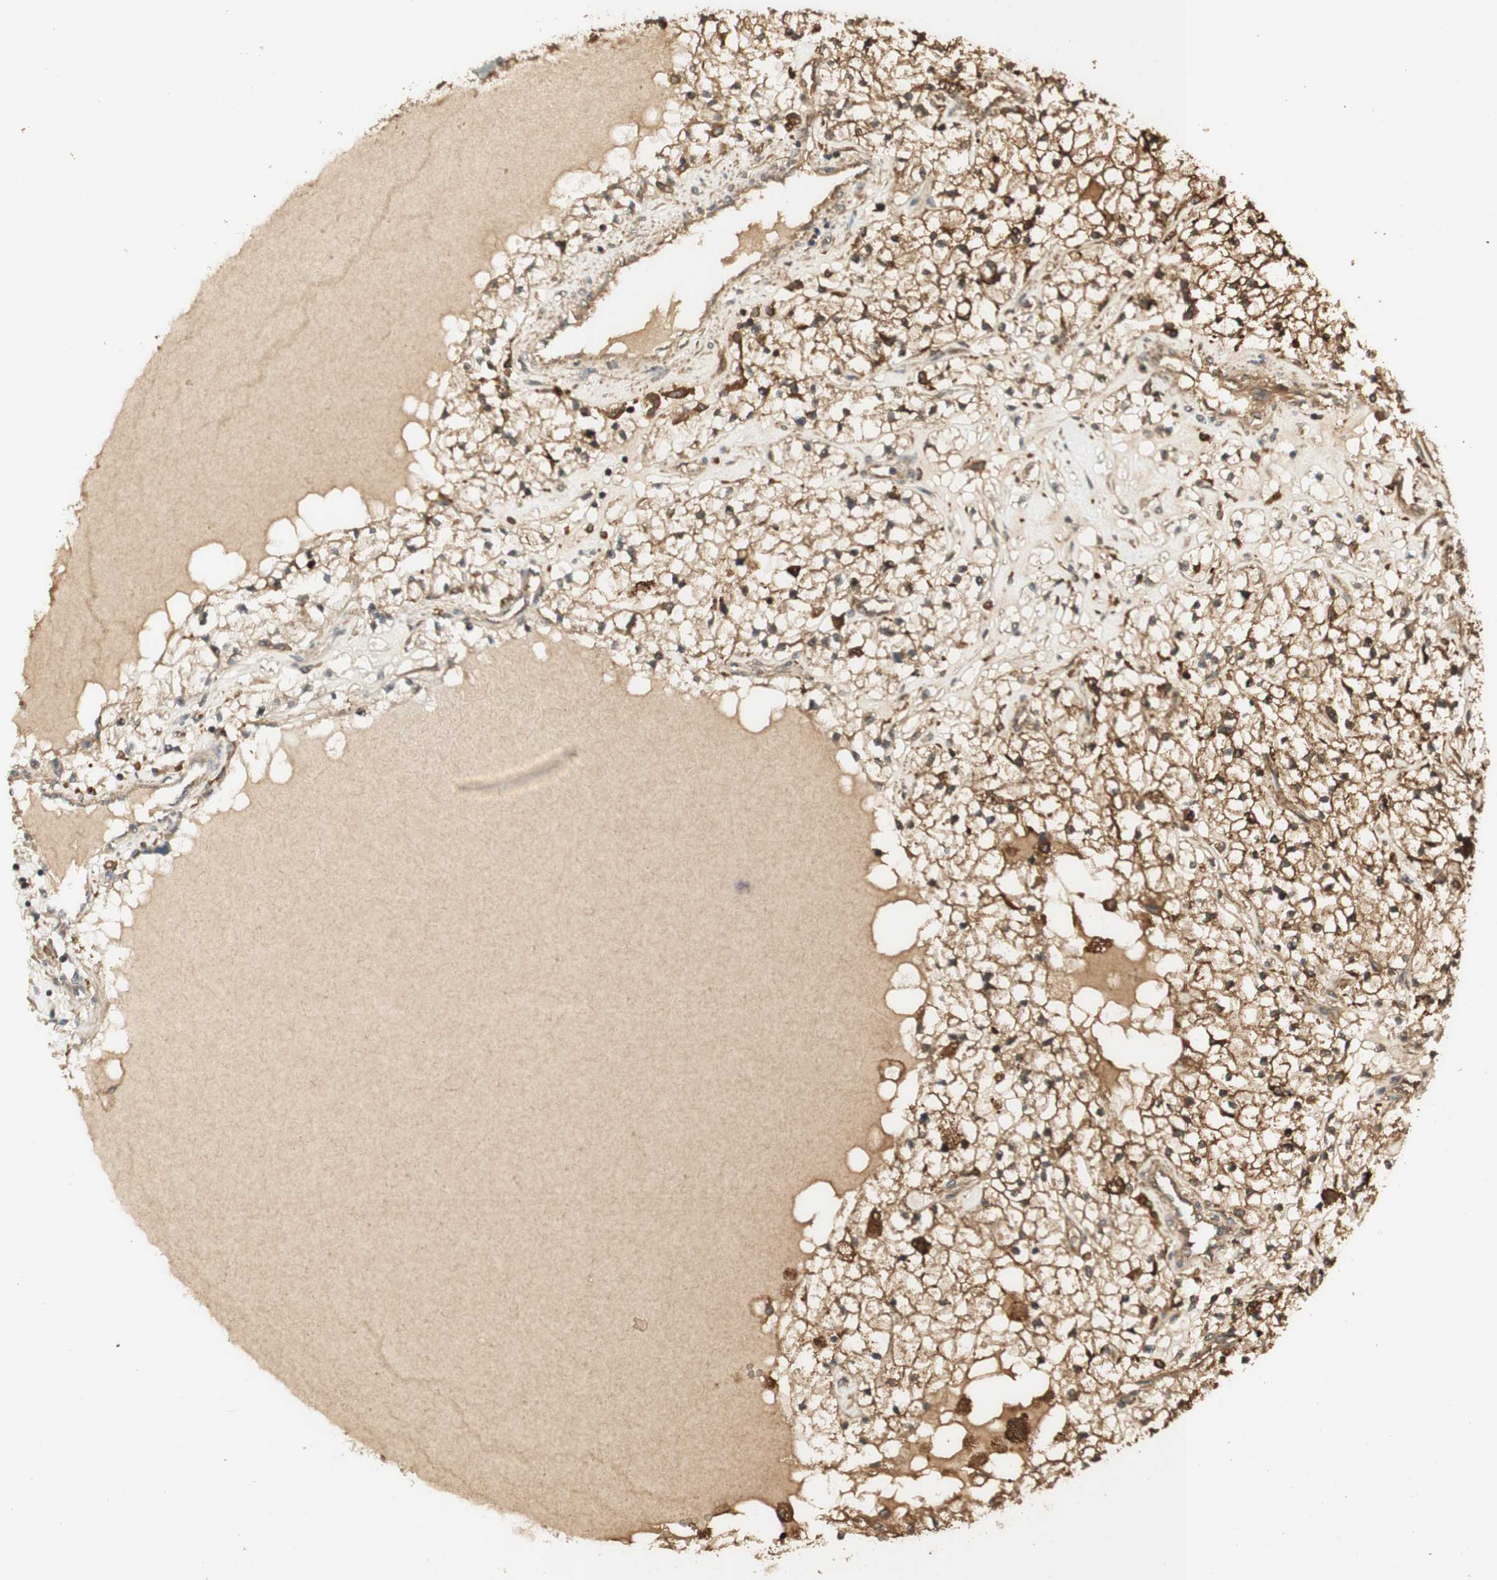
{"staining": {"intensity": "moderate", "quantity": ">75%", "location": "cytoplasmic/membranous"}, "tissue": "renal cancer", "cell_type": "Tumor cells", "image_type": "cancer", "snomed": [{"axis": "morphology", "description": "Adenocarcinoma, NOS"}, {"axis": "topography", "description": "Kidney"}], "caption": "Renal cancer was stained to show a protein in brown. There is medium levels of moderate cytoplasmic/membranous positivity in about >75% of tumor cells.", "gene": "AGER", "patient": {"sex": "male", "age": 68}}